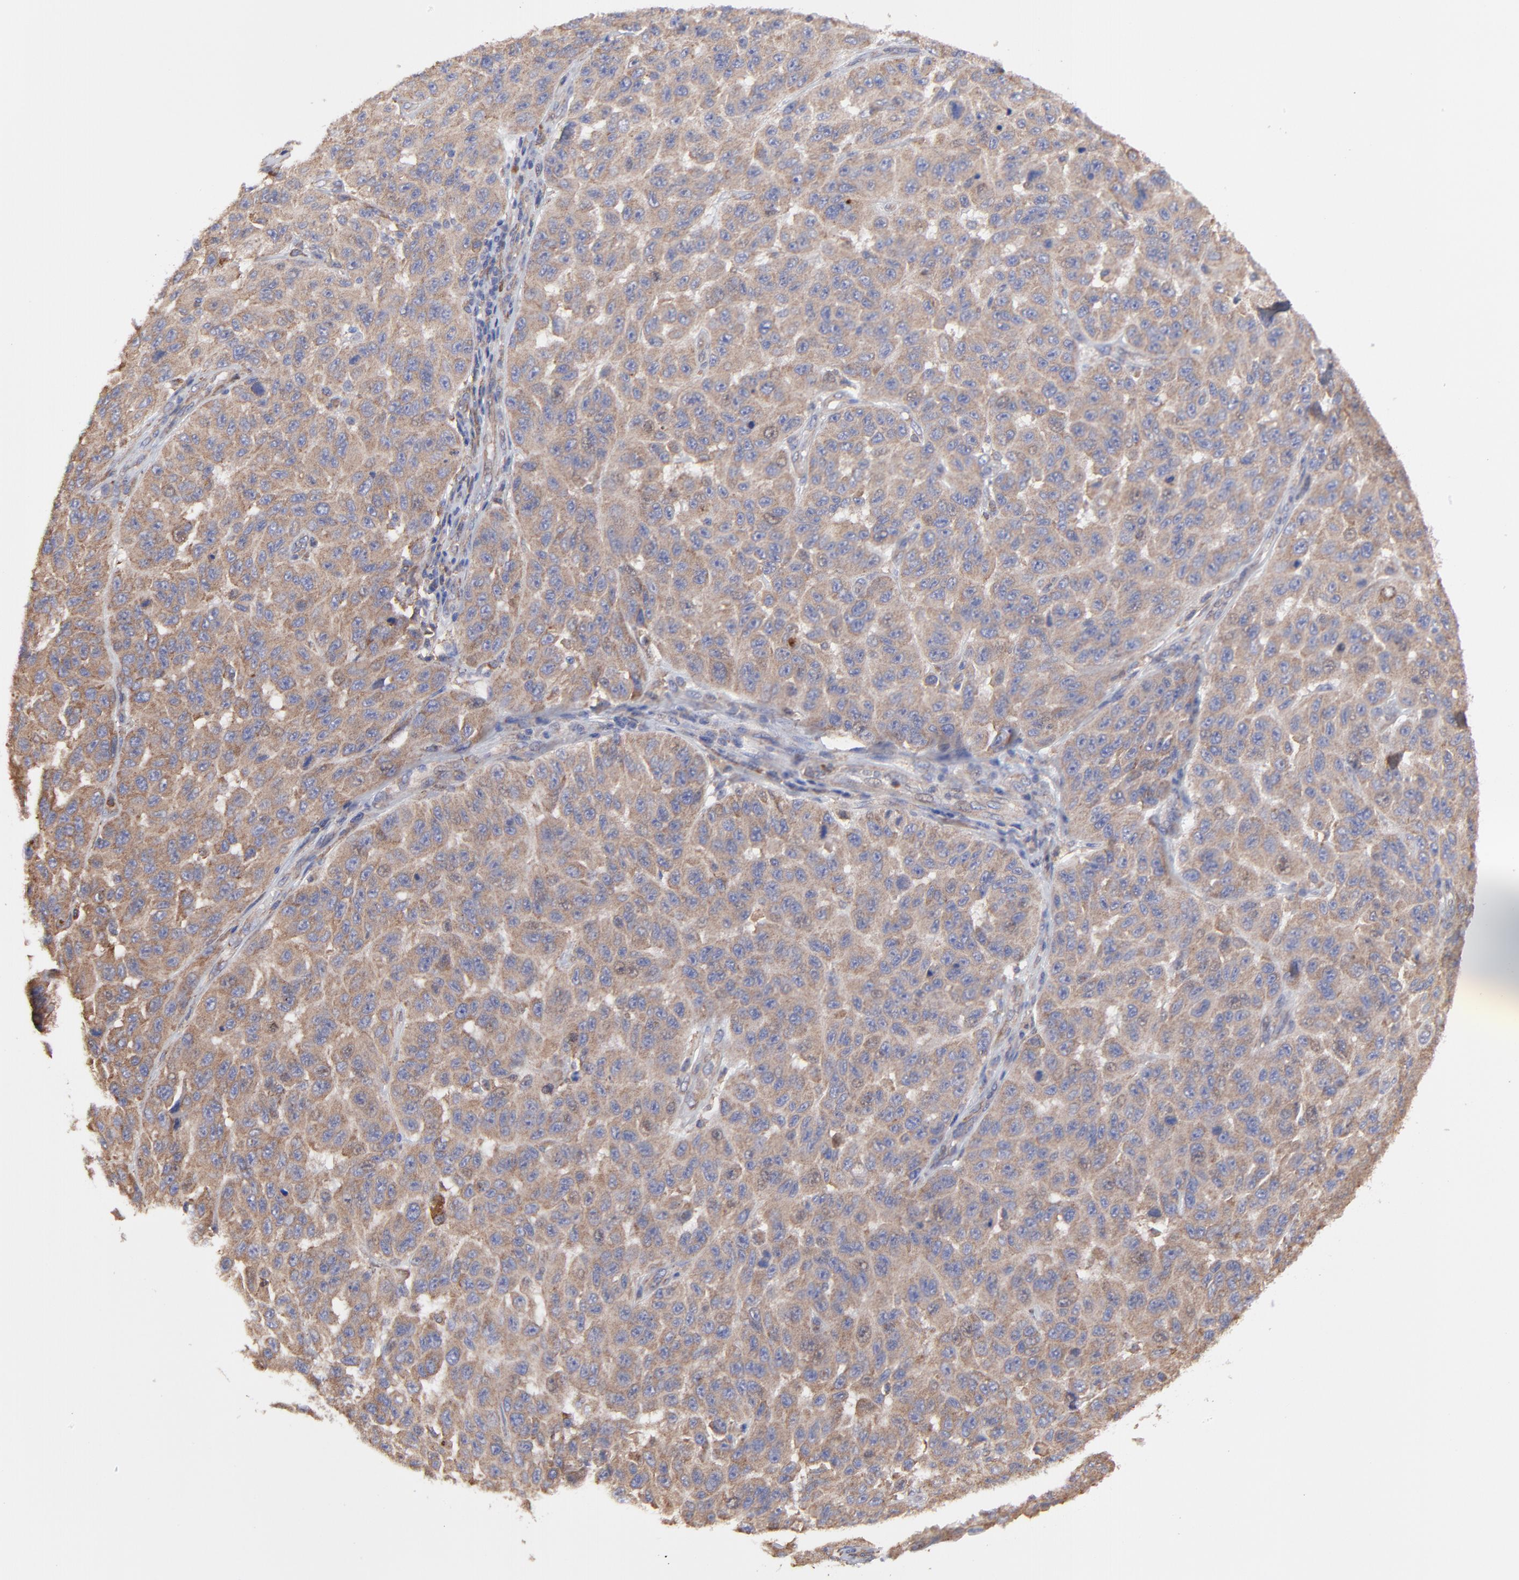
{"staining": {"intensity": "moderate", "quantity": ">75%", "location": "cytoplasmic/membranous"}, "tissue": "melanoma", "cell_type": "Tumor cells", "image_type": "cancer", "snomed": [{"axis": "morphology", "description": "Malignant melanoma, NOS"}, {"axis": "topography", "description": "Skin"}], "caption": "Protein analysis of malignant melanoma tissue reveals moderate cytoplasmic/membranous positivity in approximately >75% of tumor cells.", "gene": "PFKM", "patient": {"sex": "male", "age": 30}}